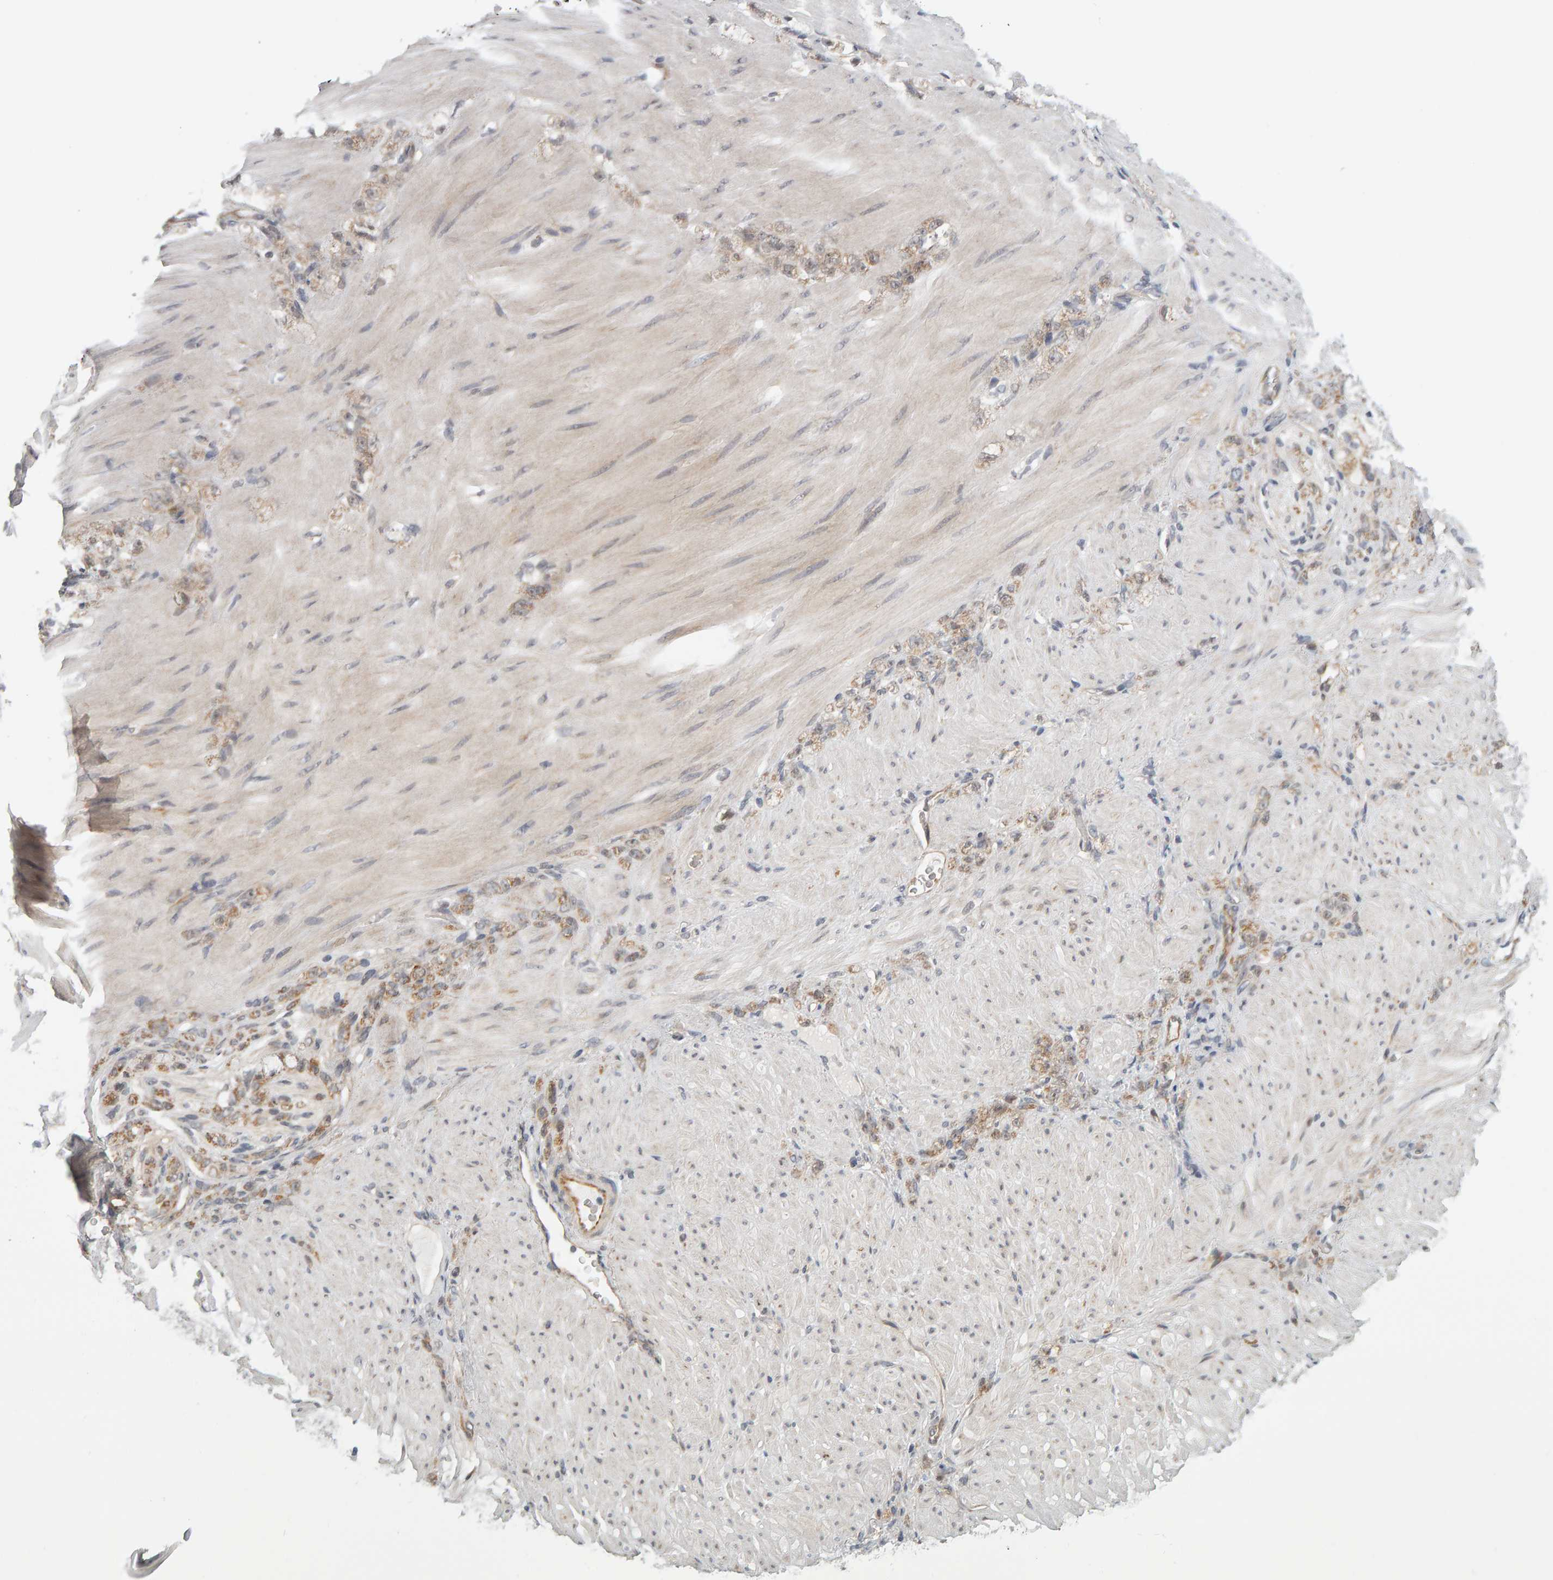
{"staining": {"intensity": "moderate", "quantity": ">75%", "location": "cytoplasmic/membranous"}, "tissue": "stomach cancer", "cell_type": "Tumor cells", "image_type": "cancer", "snomed": [{"axis": "morphology", "description": "Normal tissue, NOS"}, {"axis": "morphology", "description": "Adenocarcinoma, NOS"}, {"axis": "topography", "description": "Stomach"}], "caption": "Immunohistochemical staining of human adenocarcinoma (stomach) displays medium levels of moderate cytoplasmic/membranous staining in about >75% of tumor cells.", "gene": "DAP3", "patient": {"sex": "male", "age": 82}}